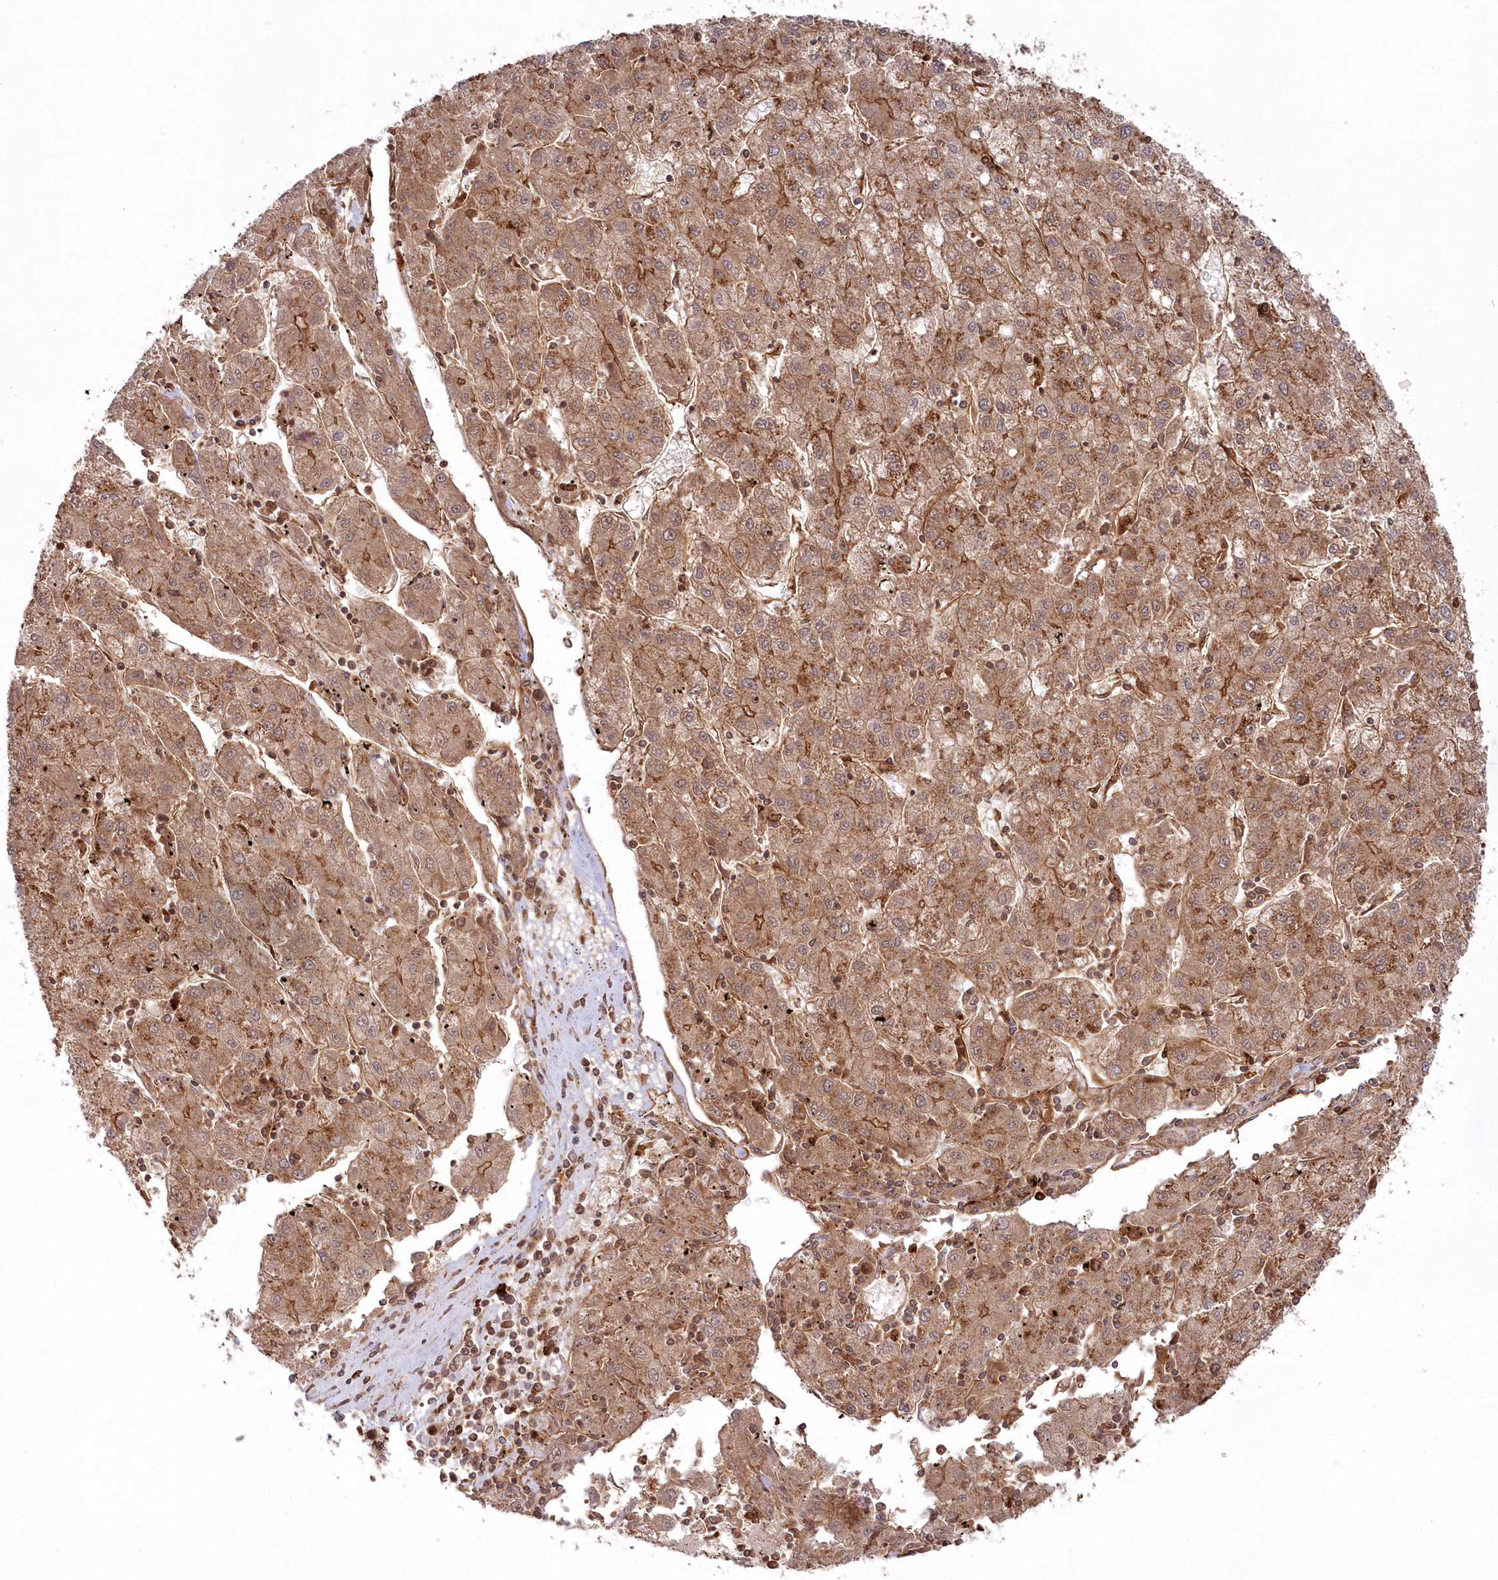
{"staining": {"intensity": "moderate", "quantity": ">75%", "location": "cytoplasmic/membranous"}, "tissue": "liver cancer", "cell_type": "Tumor cells", "image_type": "cancer", "snomed": [{"axis": "morphology", "description": "Carcinoma, Hepatocellular, NOS"}, {"axis": "topography", "description": "Liver"}], "caption": "Immunohistochemistry (IHC) histopathology image of liver cancer (hepatocellular carcinoma) stained for a protein (brown), which exhibits medium levels of moderate cytoplasmic/membranous staining in about >75% of tumor cells.", "gene": "RGCC", "patient": {"sex": "male", "age": 72}}